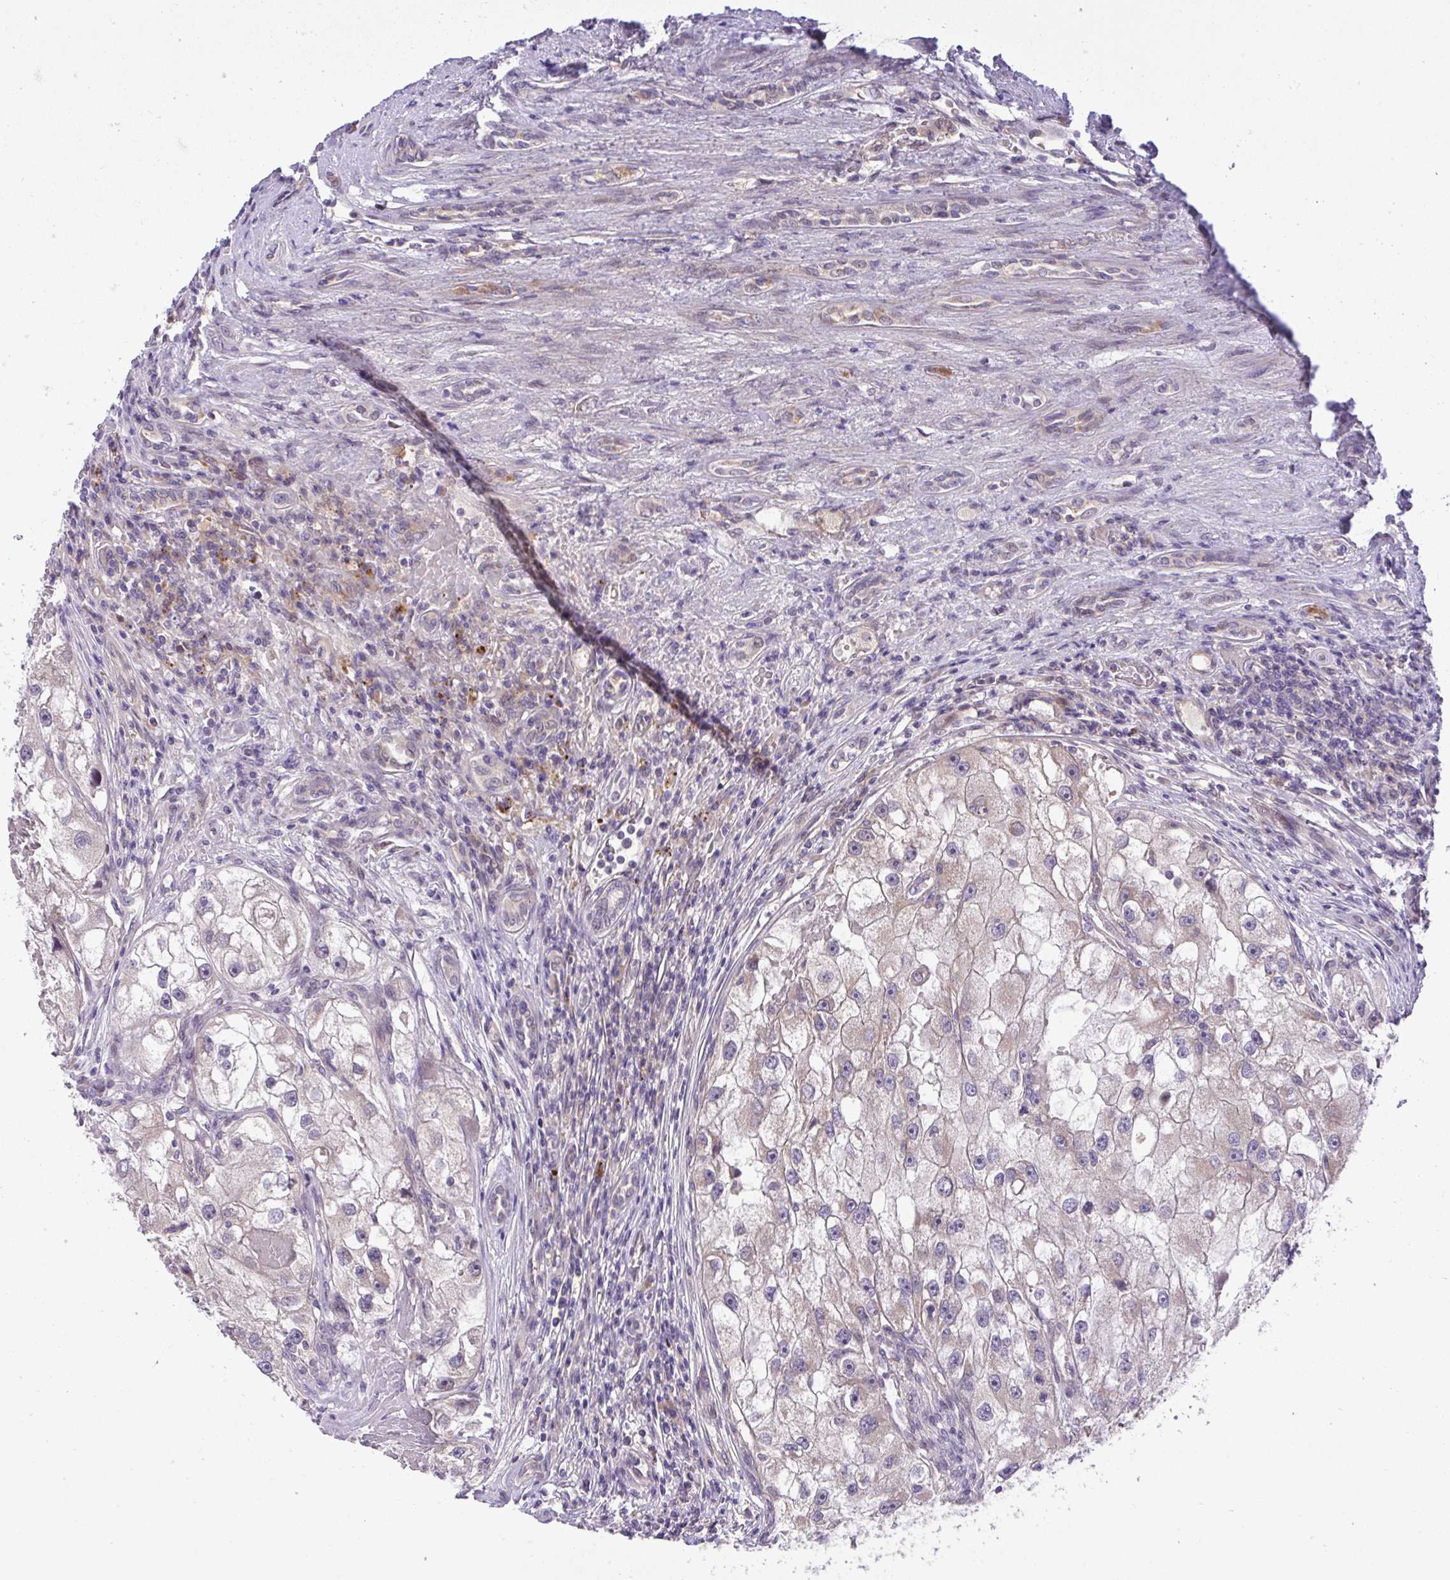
{"staining": {"intensity": "weak", "quantity": "<25%", "location": "cytoplasmic/membranous"}, "tissue": "renal cancer", "cell_type": "Tumor cells", "image_type": "cancer", "snomed": [{"axis": "morphology", "description": "Adenocarcinoma, NOS"}, {"axis": "topography", "description": "Kidney"}], "caption": "Tumor cells show no significant protein positivity in renal adenocarcinoma.", "gene": "CHIA", "patient": {"sex": "male", "age": 63}}